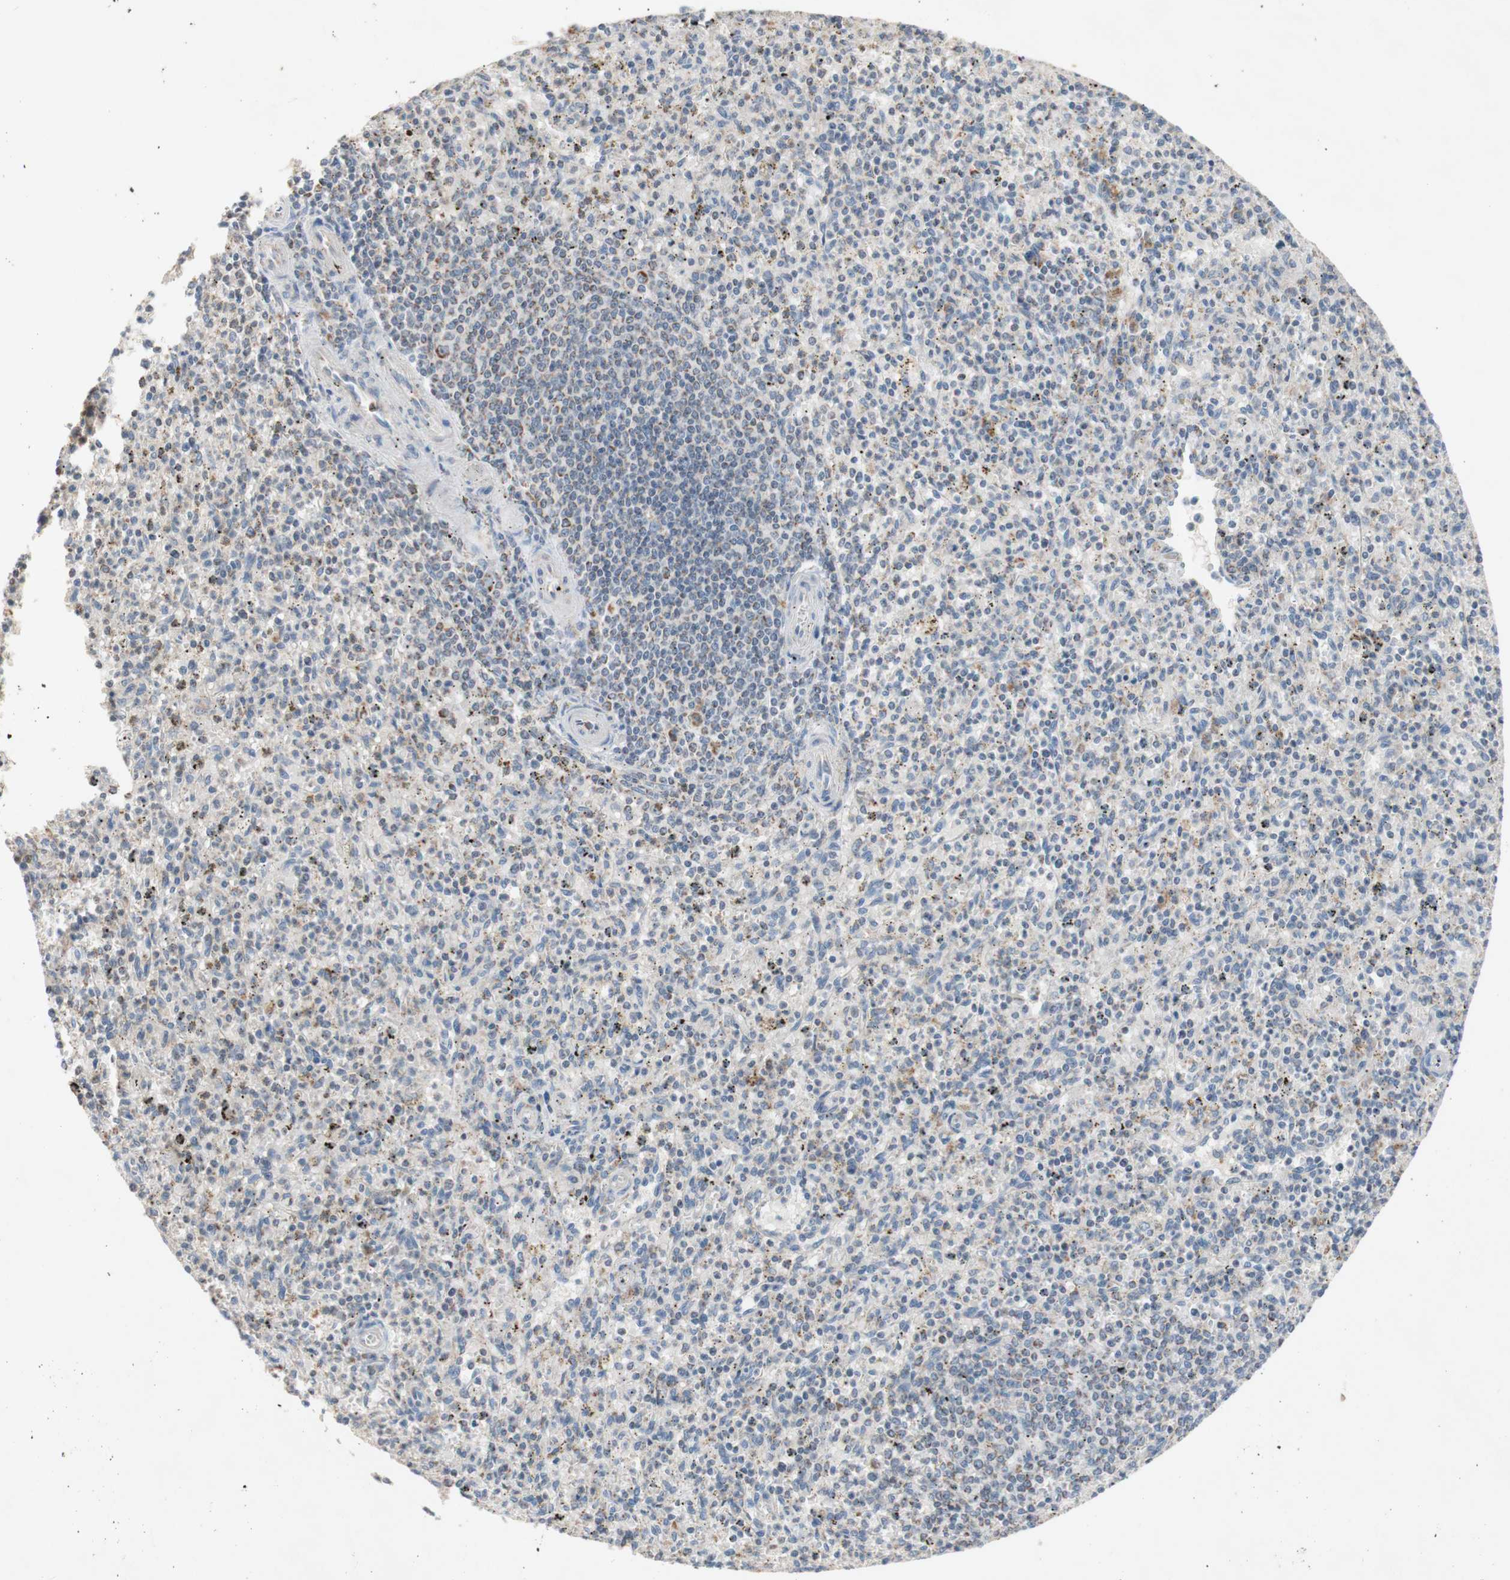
{"staining": {"intensity": "moderate", "quantity": "<25%", "location": "cytoplasmic/membranous"}, "tissue": "spleen", "cell_type": "Cells in red pulp", "image_type": "normal", "snomed": [{"axis": "morphology", "description": "Normal tissue, NOS"}, {"axis": "topography", "description": "Spleen"}], "caption": "Immunohistochemistry histopathology image of normal spleen: spleen stained using immunohistochemistry (IHC) displays low levels of moderate protein expression localized specifically in the cytoplasmic/membranous of cells in red pulp, appearing as a cytoplasmic/membranous brown color.", "gene": "PTGIS", "patient": {"sex": "male", "age": 72}}